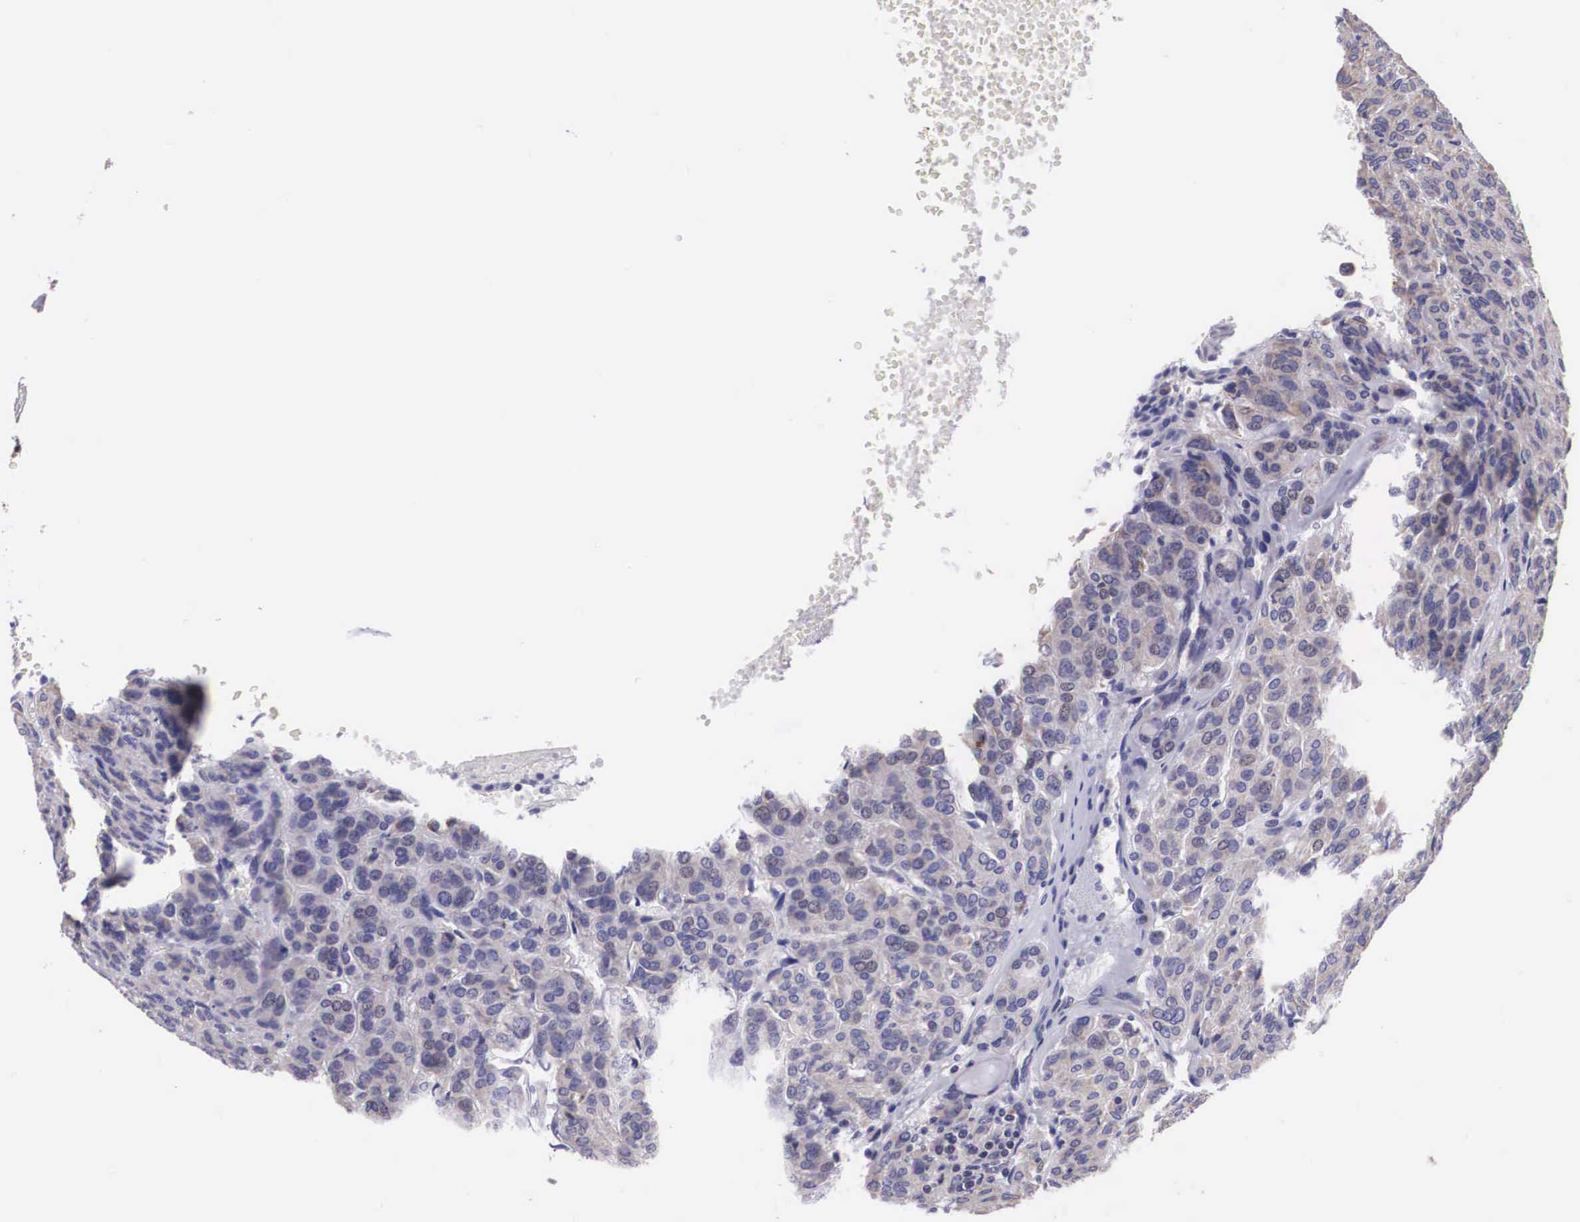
{"staining": {"intensity": "negative", "quantity": "none", "location": "none"}, "tissue": "thyroid cancer", "cell_type": "Tumor cells", "image_type": "cancer", "snomed": [{"axis": "morphology", "description": "Follicular adenoma carcinoma, NOS"}, {"axis": "topography", "description": "Thyroid gland"}], "caption": "Immunohistochemistry (IHC) image of neoplastic tissue: thyroid cancer stained with DAB (3,3'-diaminobenzidine) exhibits no significant protein staining in tumor cells.", "gene": "ARG2", "patient": {"sex": "female", "age": 71}}